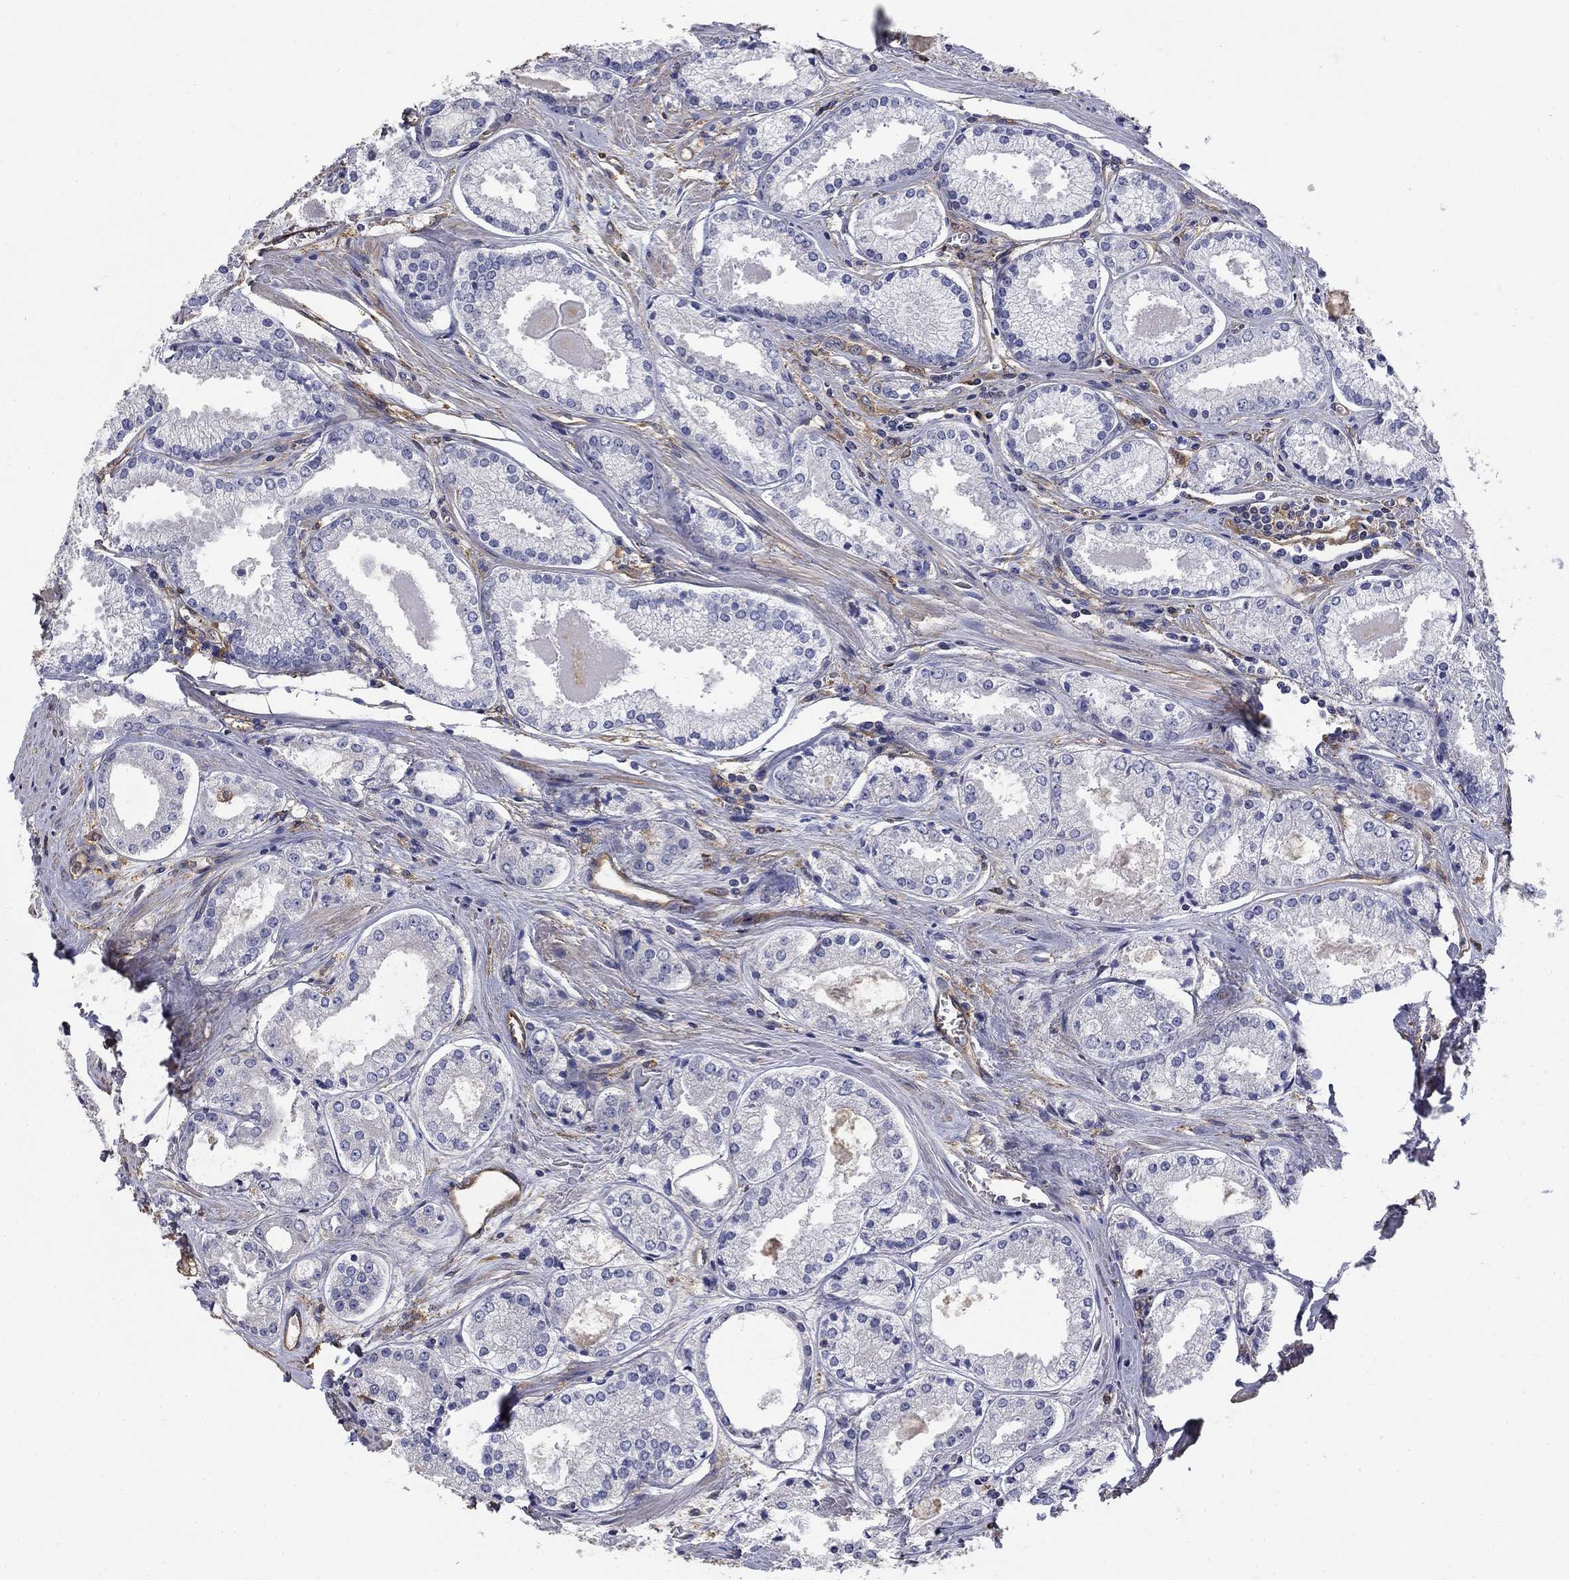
{"staining": {"intensity": "negative", "quantity": "none", "location": "none"}, "tissue": "prostate cancer", "cell_type": "Tumor cells", "image_type": "cancer", "snomed": [{"axis": "morphology", "description": "Adenocarcinoma, NOS"}, {"axis": "topography", "description": "Prostate"}], "caption": "Prostate adenocarcinoma stained for a protein using IHC shows no positivity tumor cells.", "gene": "DPYSL2", "patient": {"sex": "male", "age": 72}}